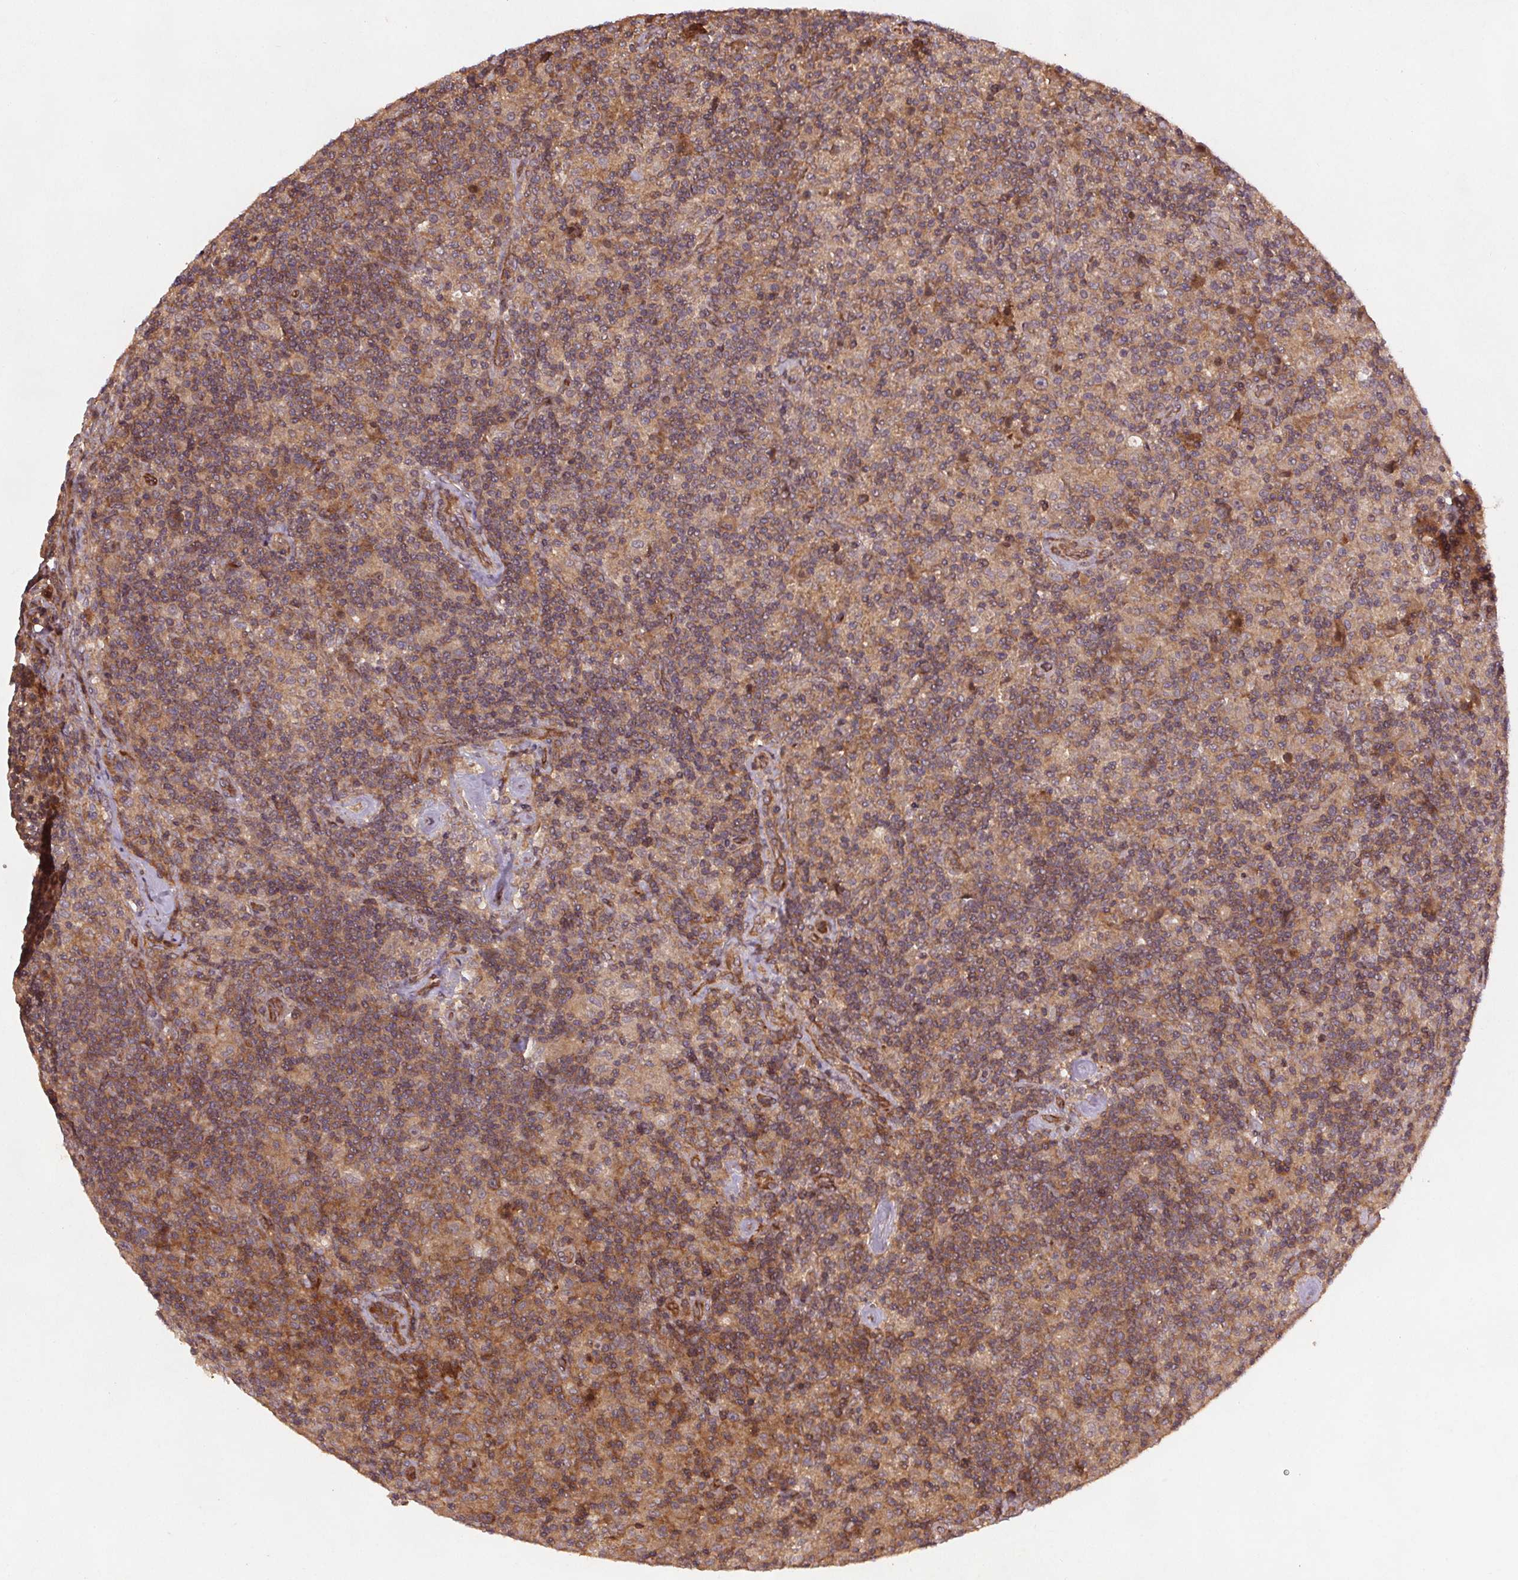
{"staining": {"intensity": "weak", "quantity": ">75%", "location": "cytoplasmic/membranous"}, "tissue": "lymphoma", "cell_type": "Tumor cells", "image_type": "cancer", "snomed": [{"axis": "morphology", "description": "Hodgkin's disease, NOS"}, {"axis": "topography", "description": "Lymph node"}], "caption": "Weak cytoplasmic/membranous protein positivity is appreciated in approximately >75% of tumor cells in Hodgkin's disease.", "gene": "SEC14L2", "patient": {"sex": "male", "age": 70}}